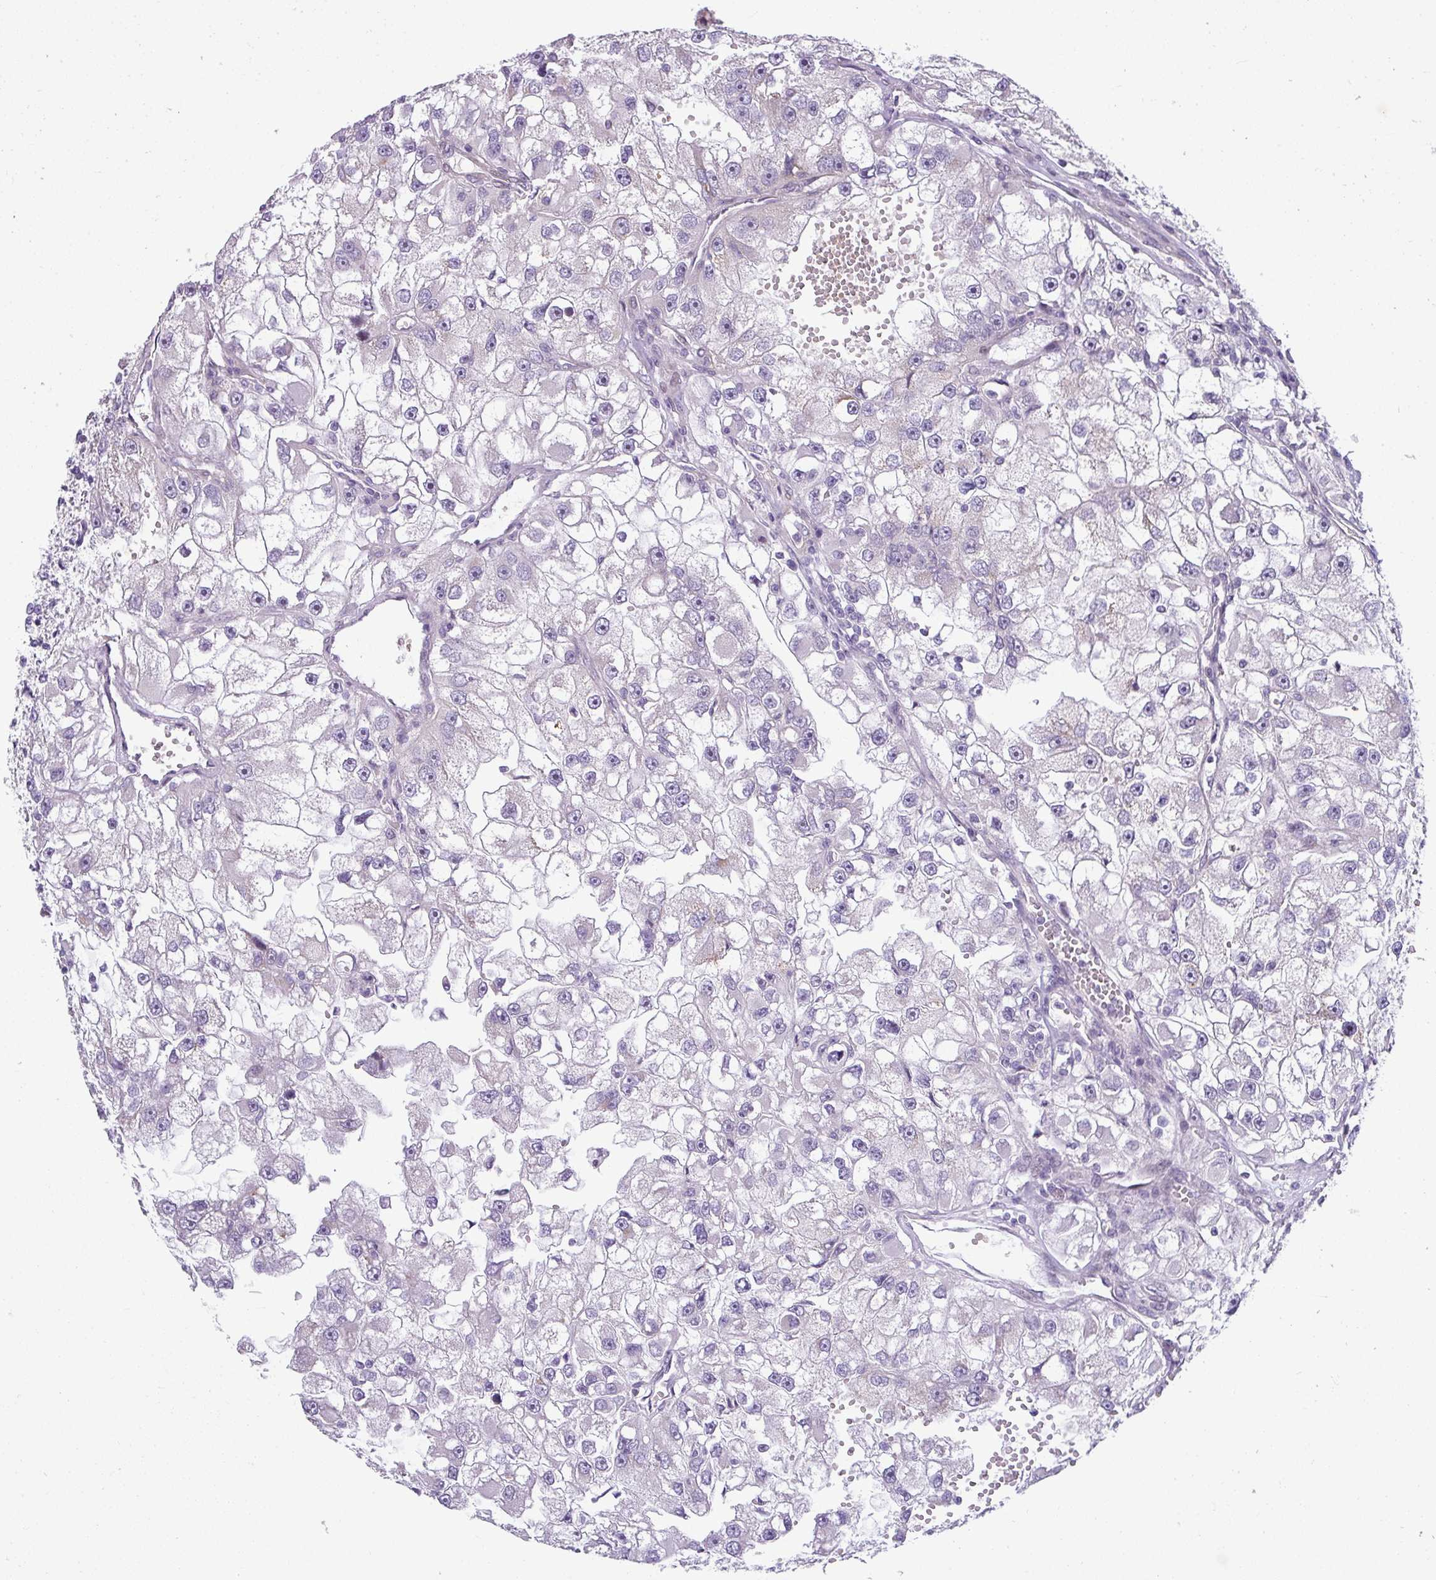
{"staining": {"intensity": "weak", "quantity": "<25%", "location": "cytoplasmic/membranous"}, "tissue": "renal cancer", "cell_type": "Tumor cells", "image_type": "cancer", "snomed": [{"axis": "morphology", "description": "Adenocarcinoma, NOS"}, {"axis": "topography", "description": "Kidney"}], "caption": "Tumor cells are negative for brown protein staining in adenocarcinoma (renal).", "gene": "STAT5A", "patient": {"sex": "male", "age": 63}}